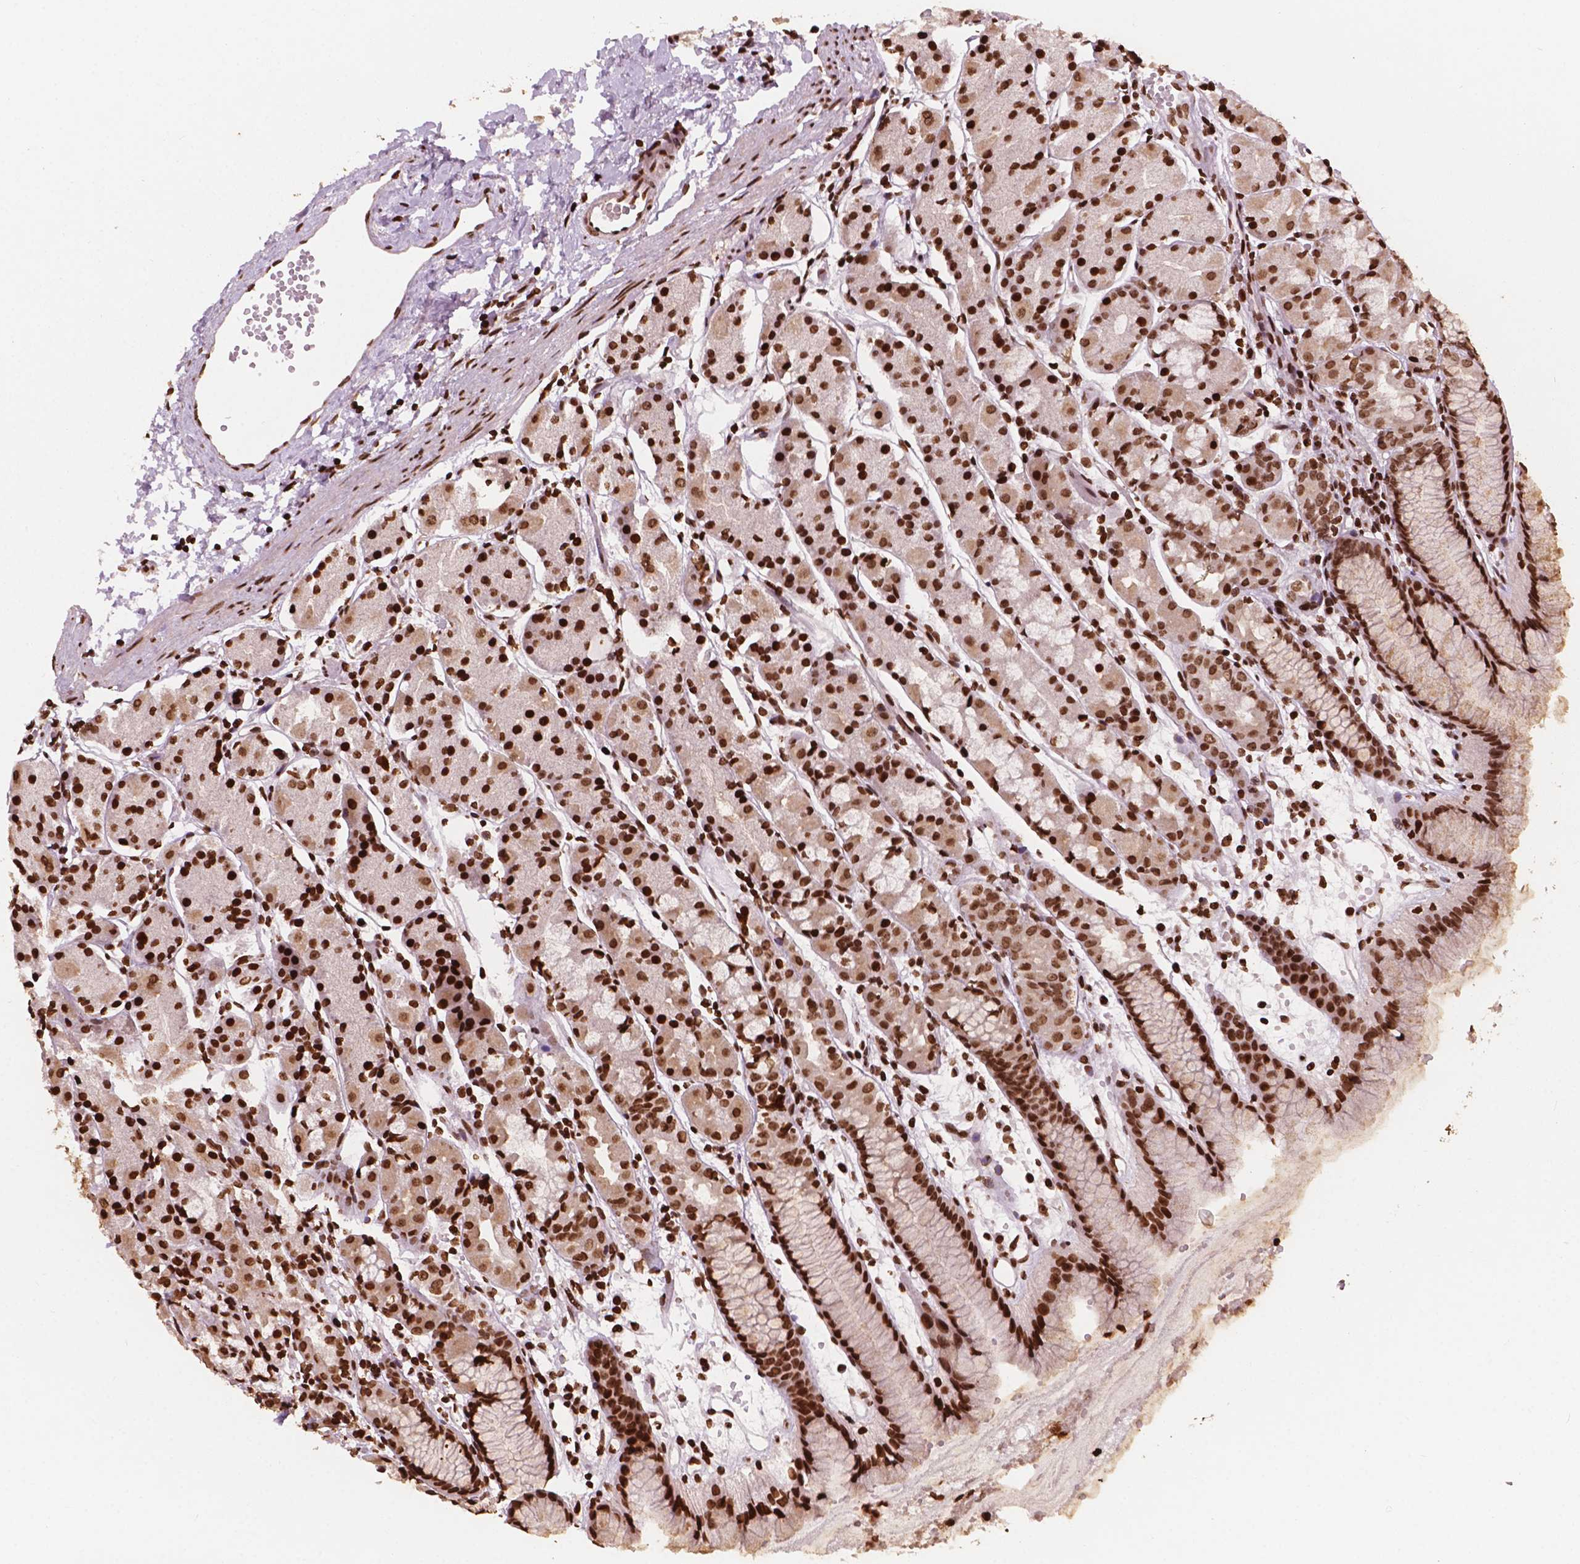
{"staining": {"intensity": "strong", "quantity": ">75%", "location": "nuclear"}, "tissue": "stomach", "cell_type": "Glandular cells", "image_type": "normal", "snomed": [{"axis": "morphology", "description": "Normal tissue, NOS"}, {"axis": "topography", "description": "Stomach, upper"}], "caption": "Normal stomach displays strong nuclear staining in approximately >75% of glandular cells.", "gene": "H3C7", "patient": {"sex": "male", "age": 47}}